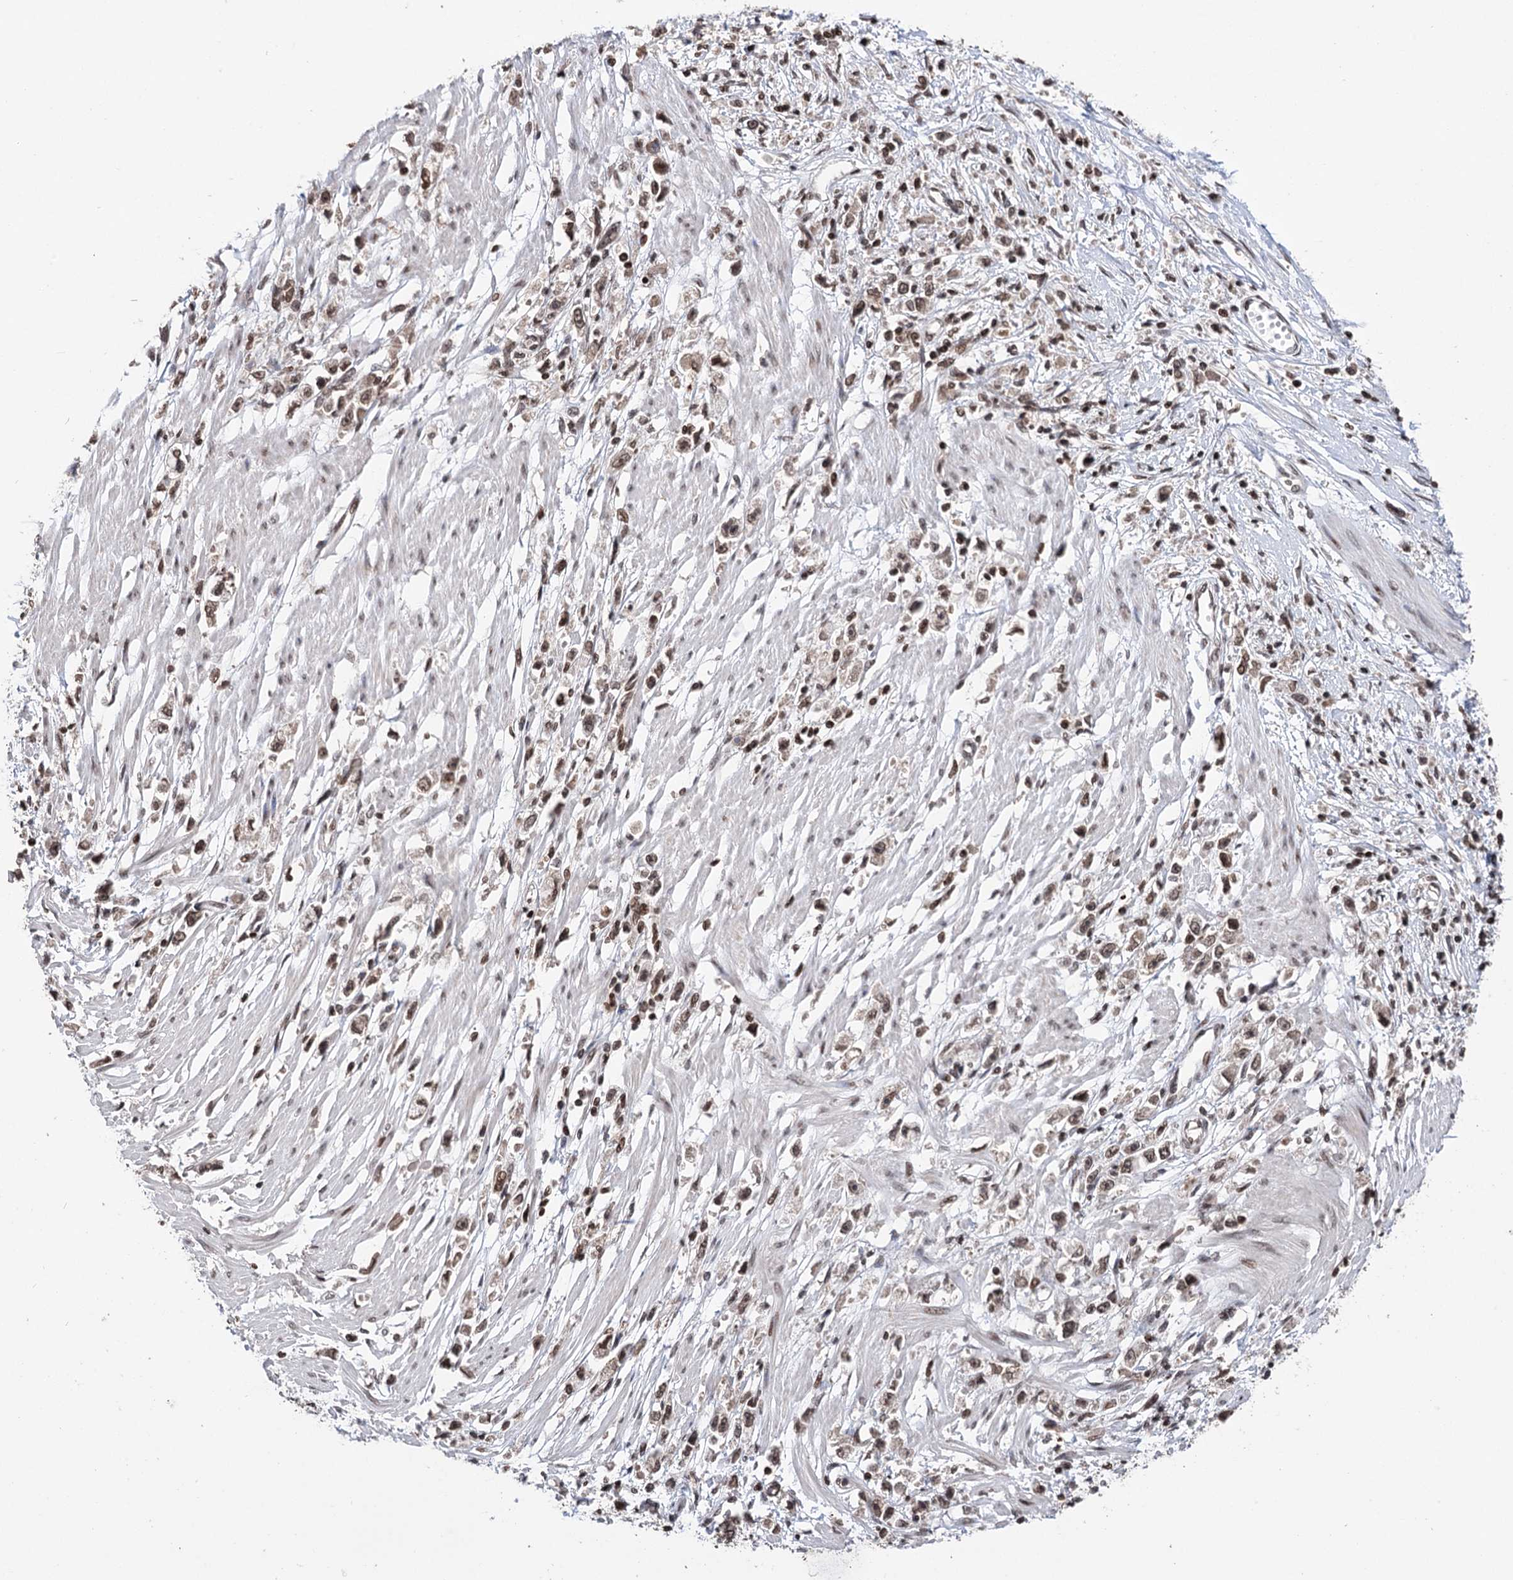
{"staining": {"intensity": "moderate", "quantity": ">75%", "location": "nuclear"}, "tissue": "stomach cancer", "cell_type": "Tumor cells", "image_type": "cancer", "snomed": [{"axis": "morphology", "description": "Adenocarcinoma, NOS"}, {"axis": "topography", "description": "Stomach"}], "caption": "Protein expression analysis of human stomach cancer (adenocarcinoma) reveals moderate nuclear positivity in approximately >75% of tumor cells.", "gene": "CCDC77", "patient": {"sex": "female", "age": 59}}